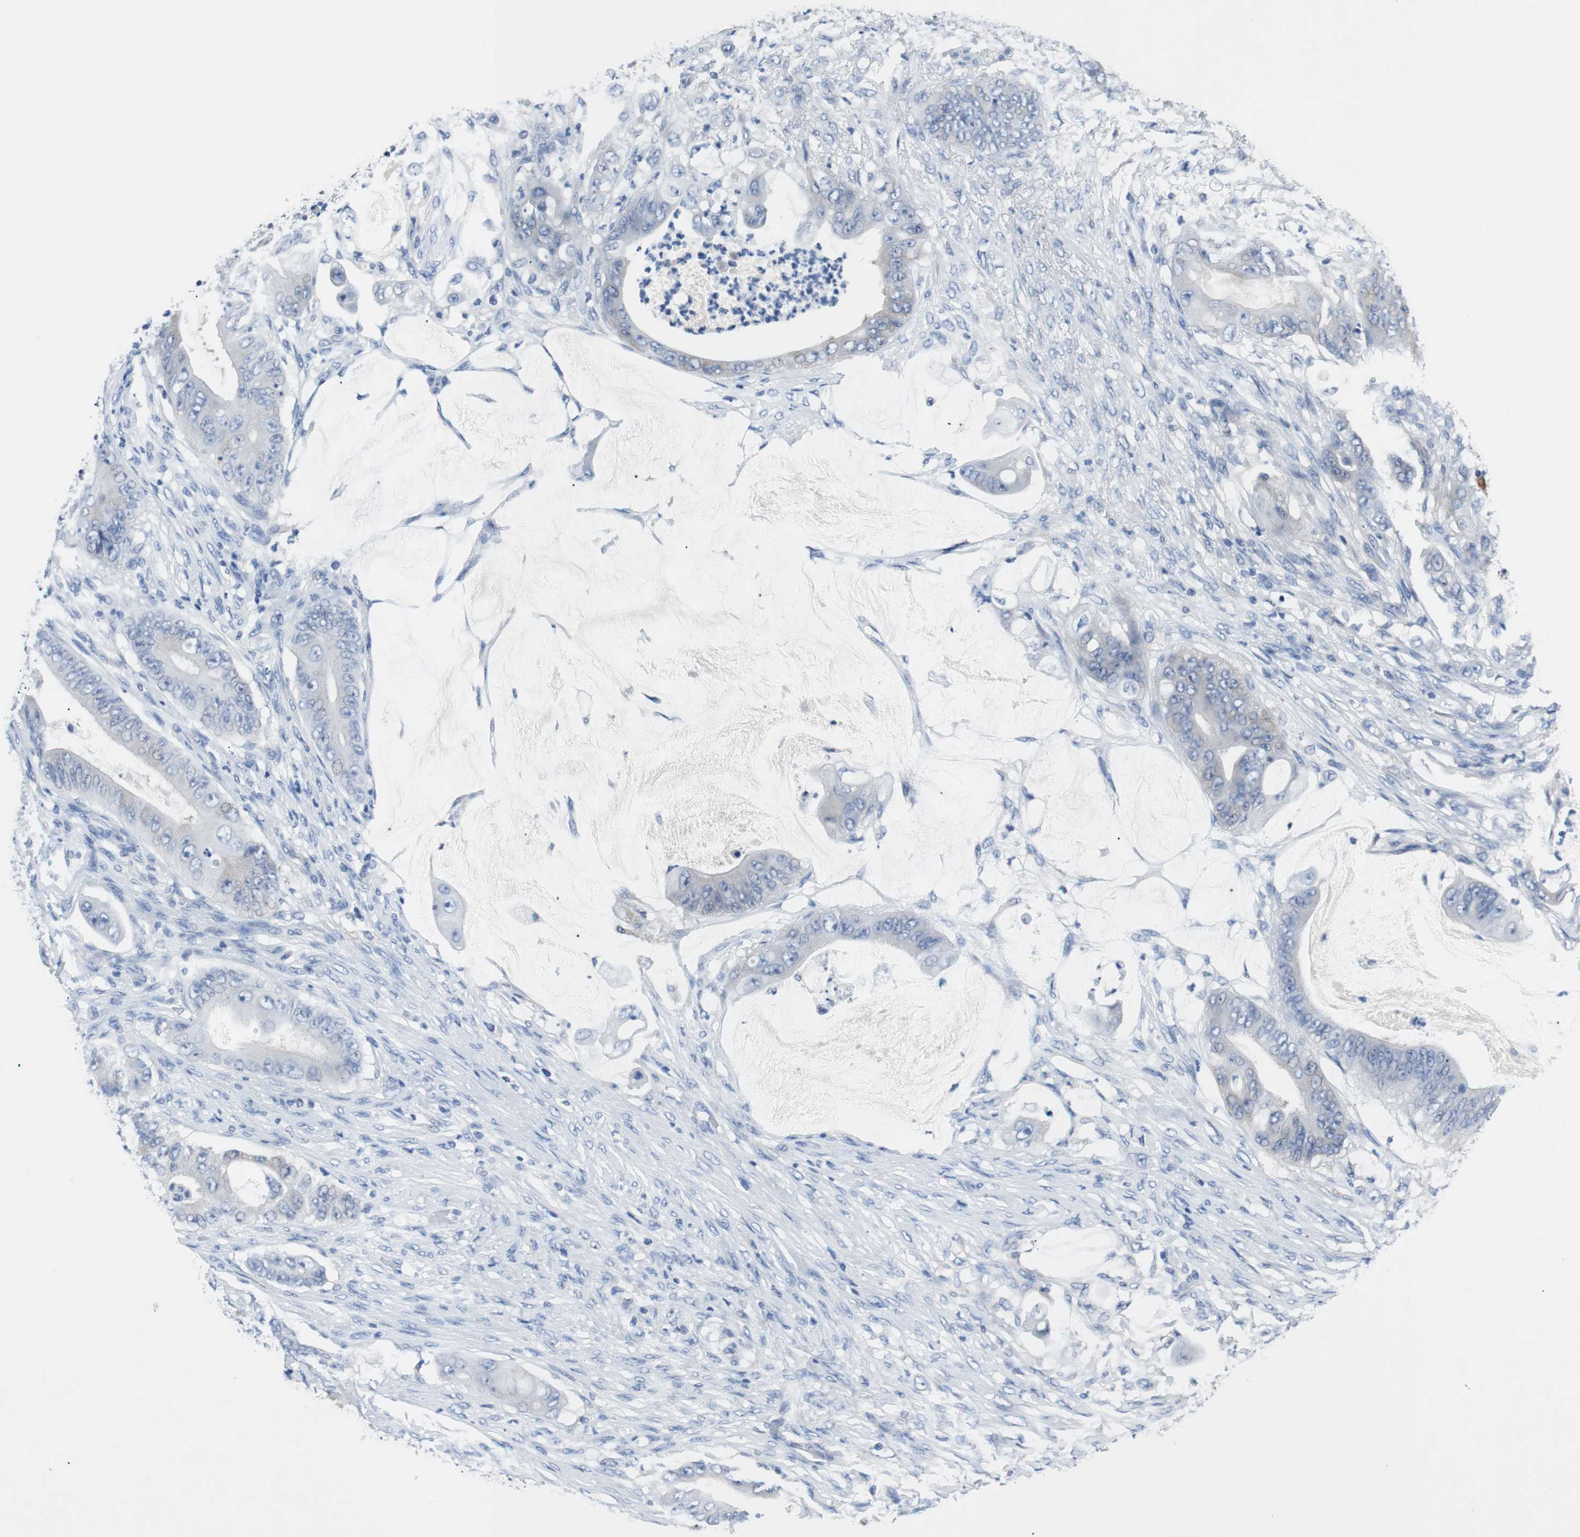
{"staining": {"intensity": "weak", "quantity": "<25%", "location": "cytoplasmic/membranous"}, "tissue": "stomach cancer", "cell_type": "Tumor cells", "image_type": "cancer", "snomed": [{"axis": "morphology", "description": "Adenocarcinoma, NOS"}, {"axis": "topography", "description": "Stomach"}], "caption": "A histopathology image of stomach cancer (adenocarcinoma) stained for a protein reveals no brown staining in tumor cells.", "gene": "EEF2K", "patient": {"sex": "female", "age": 73}}